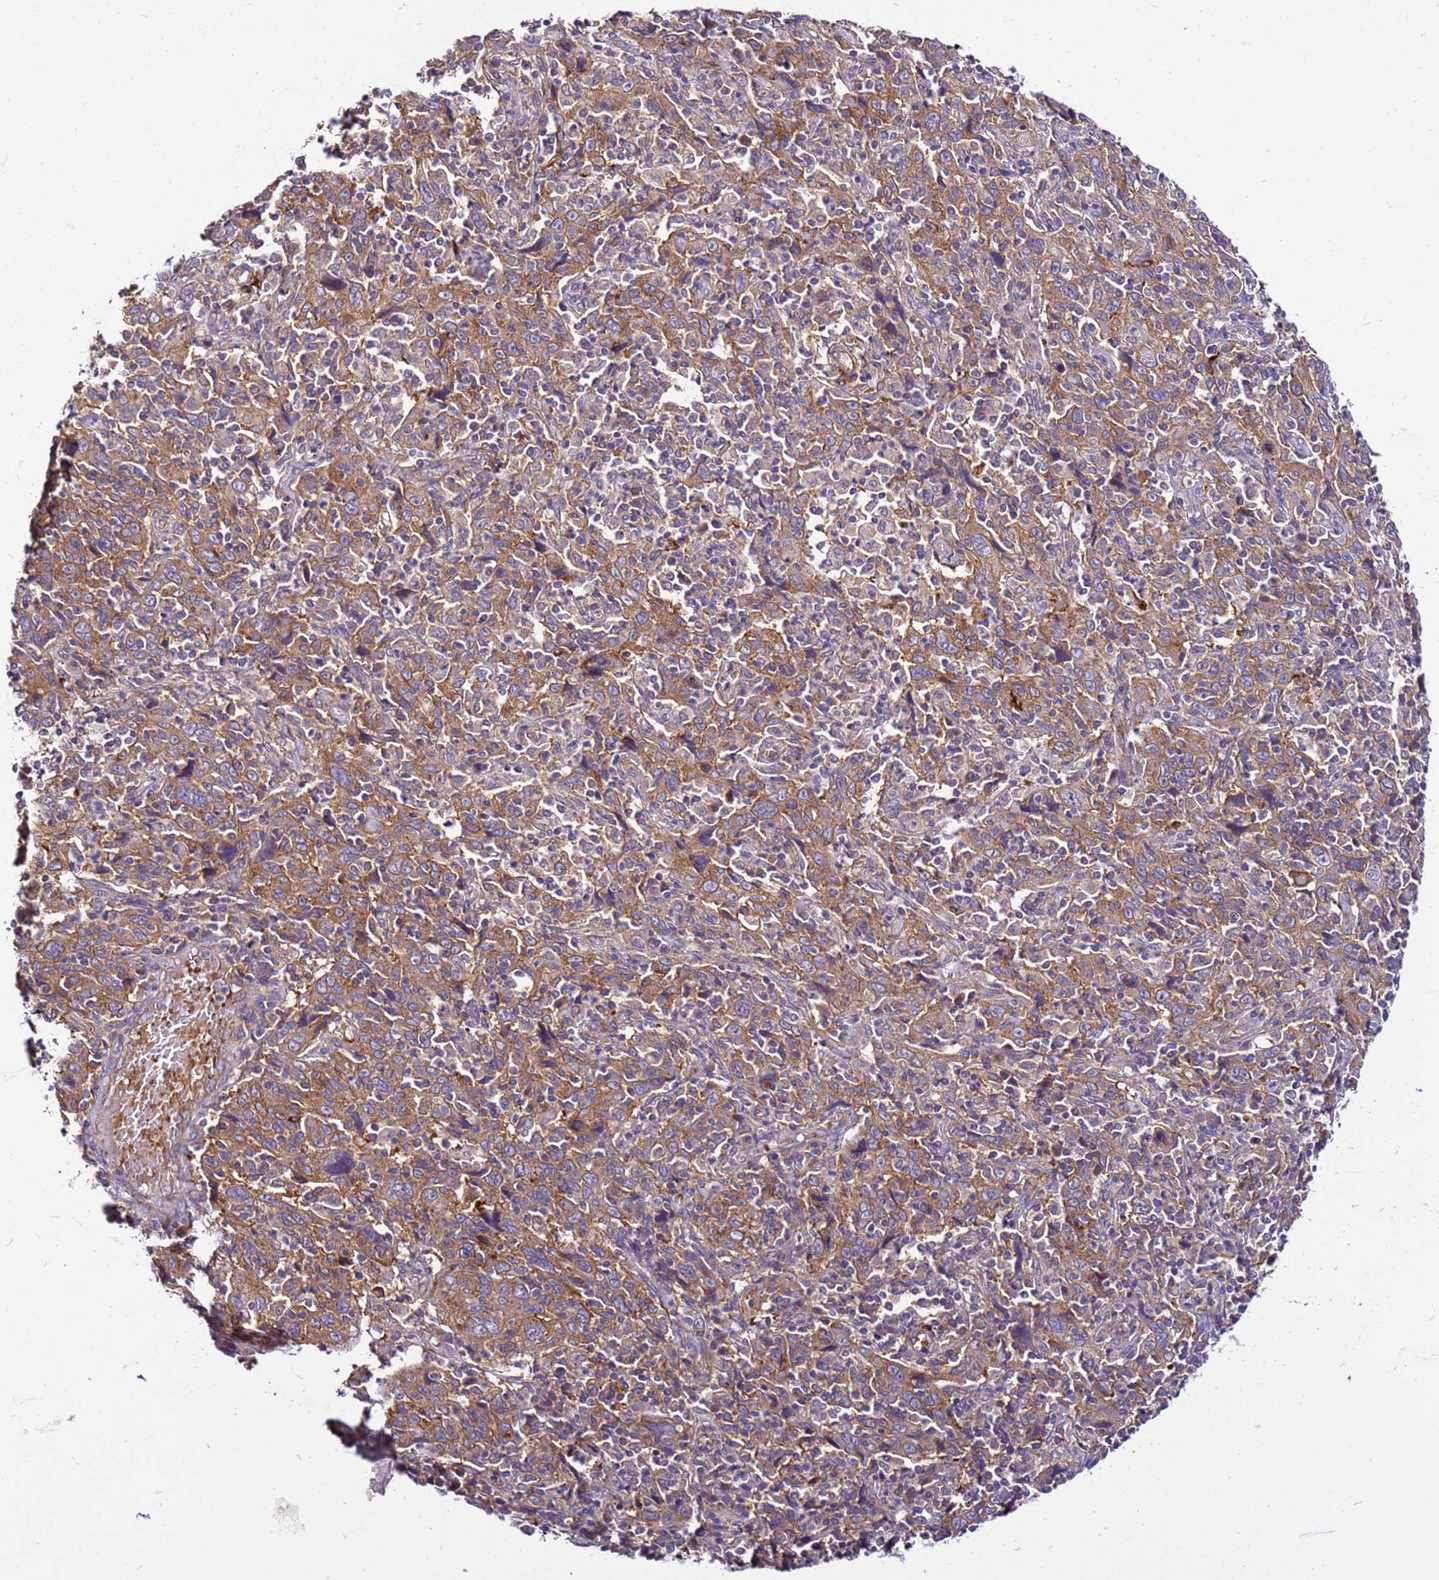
{"staining": {"intensity": "moderate", "quantity": ">75%", "location": "cytoplasmic/membranous"}, "tissue": "cervical cancer", "cell_type": "Tumor cells", "image_type": "cancer", "snomed": [{"axis": "morphology", "description": "Squamous cell carcinoma, NOS"}, {"axis": "topography", "description": "Cervix"}], "caption": "Cervical squamous cell carcinoma tissue exhibits moderate cytoplasmic/membranous staining in about >75% of tumor cells, visualized by immunohistochemistry.", "gene": "PKD1", "patient": {"sex": "female", "age": 46}}